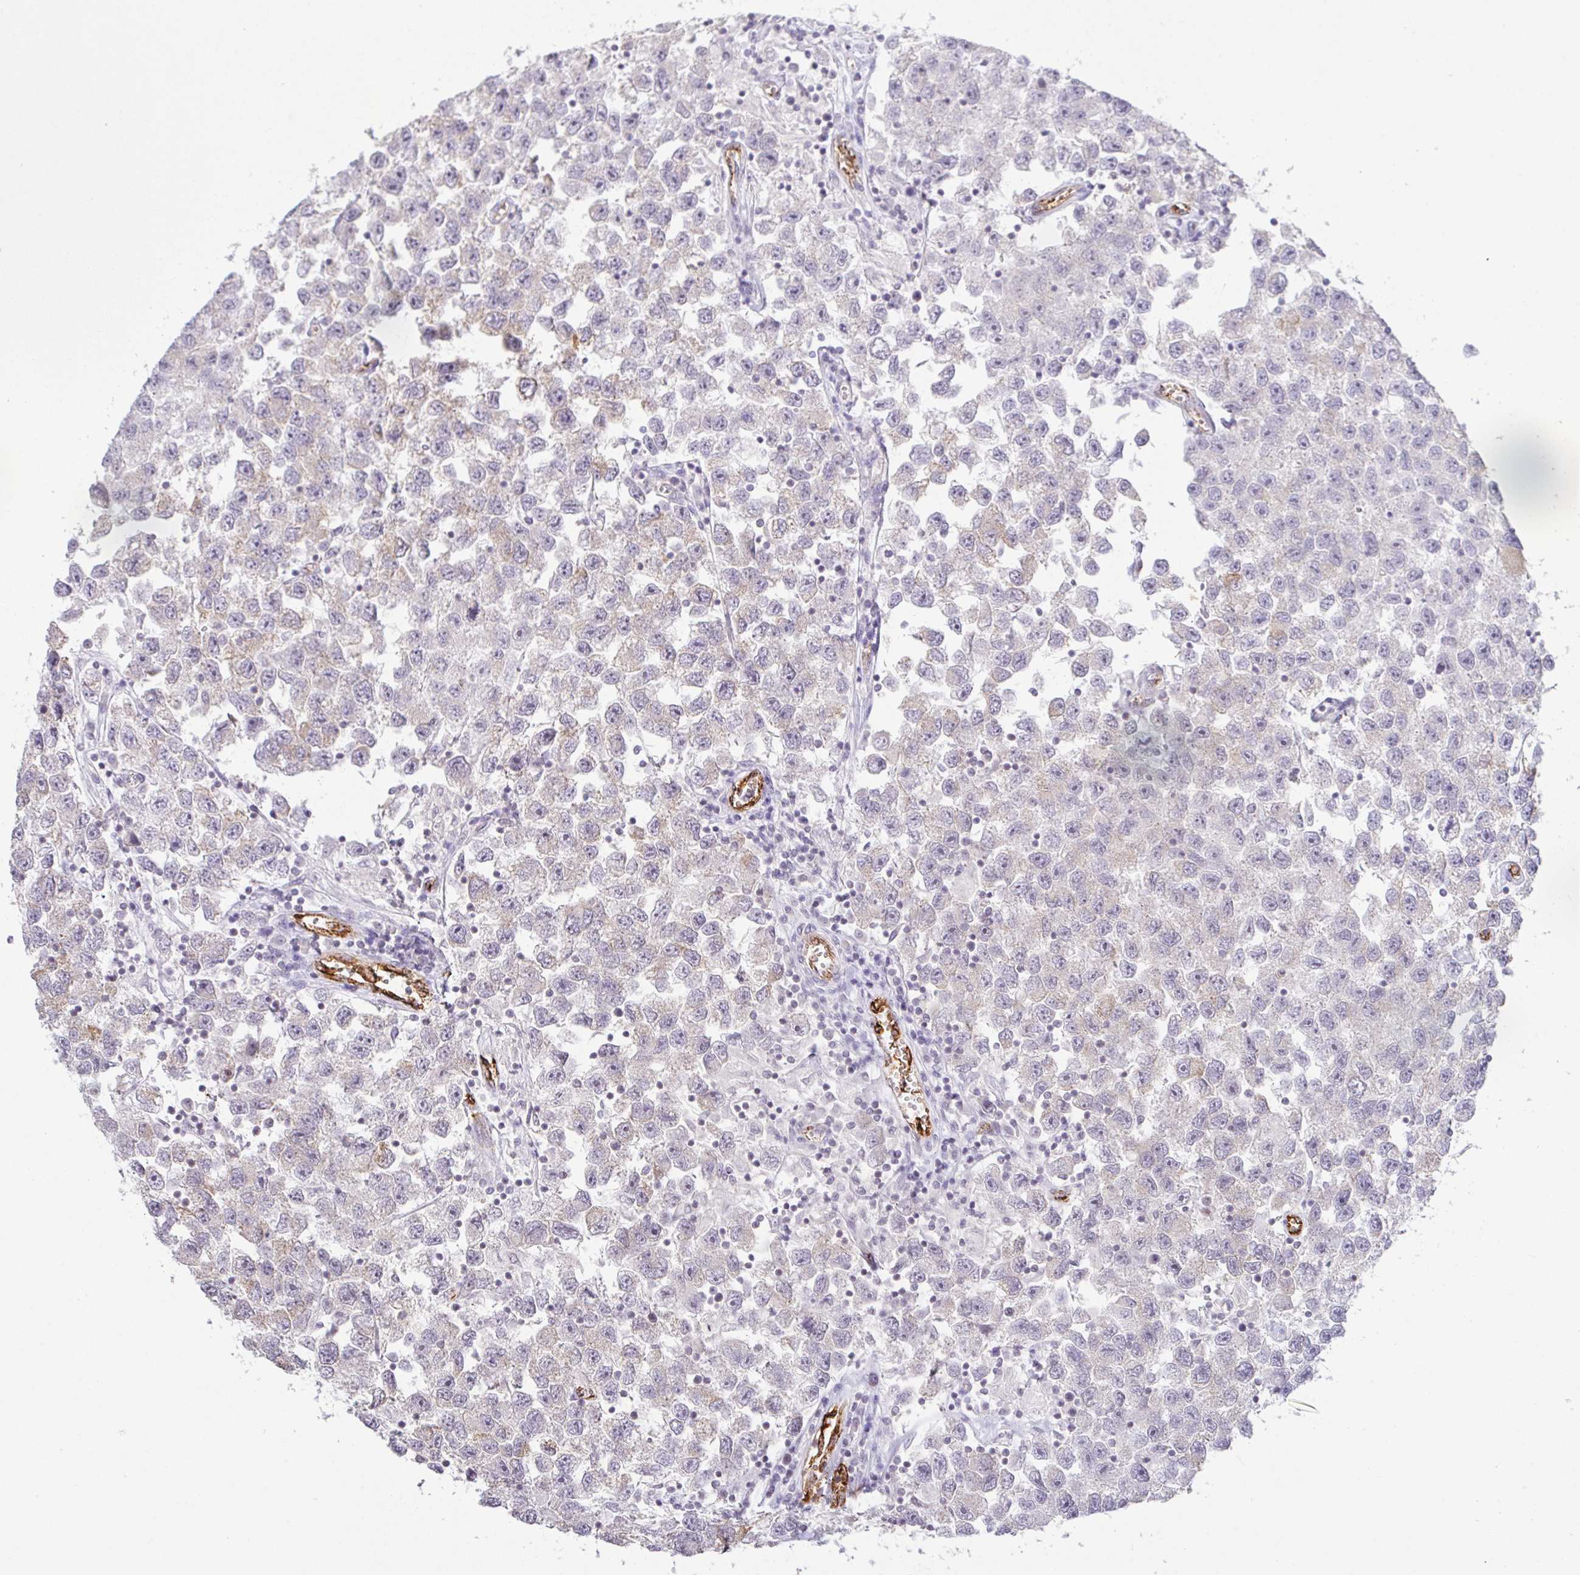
{"staining": {"intensity": "negative", "quantity": "none", "location": "none"}, "tissue": "testis cancer", "cell_type": "Tumor cells", "image_type": "cancer", "snomed": [{"axis": "morphology", "description": "Seminoma, NOS"}, {"axis": "topography", "description": "Testis"}], "caption": "DAB immunohistochemical staining of seminoma (testis) shows no significant expression in tumor cells.", "gene": "PLCD4", "patient": {"sex": "male", "age": 26}}